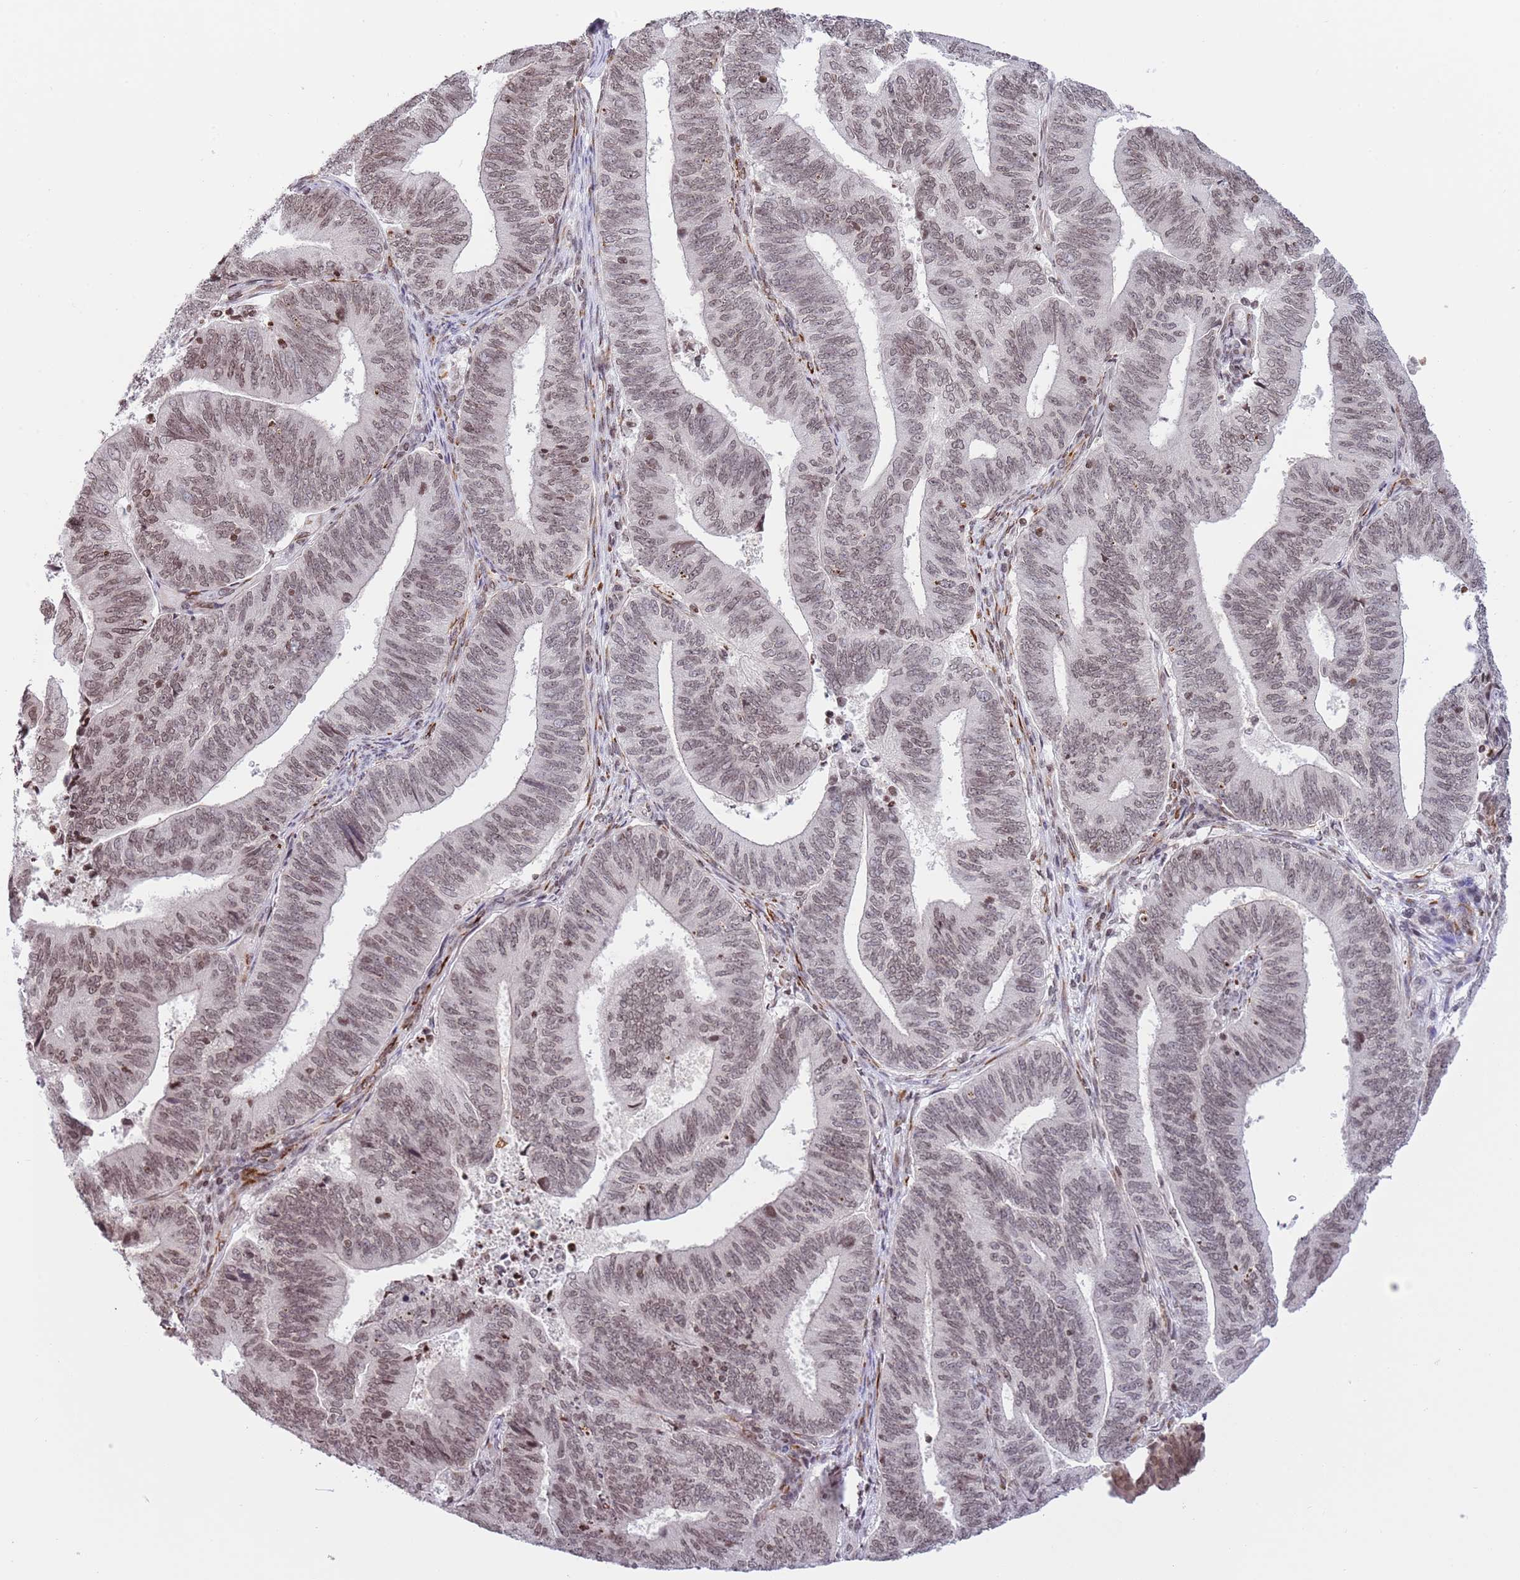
{"staining": {"intensity": "weak", "quantity": ">75%", "location": "nuclear"}, "tissue": "endometrial cancer", "cell_type": "Tumor cells", "image_type": "cancer", "snomed": [{"axis": "morphology", "description": "Adenocarcinoma, NOS"}, {"axis": "topography", "description": "Endometrium"}], "caption": "Endometrial cancer (adenocarcinoma) was stained to show a protein in brown. There is low levels of weak nuclear positivity in approximately >75% of tumor cells.", "gene": "NRIP1", "patient": {"sex": "female", "age": 70}}